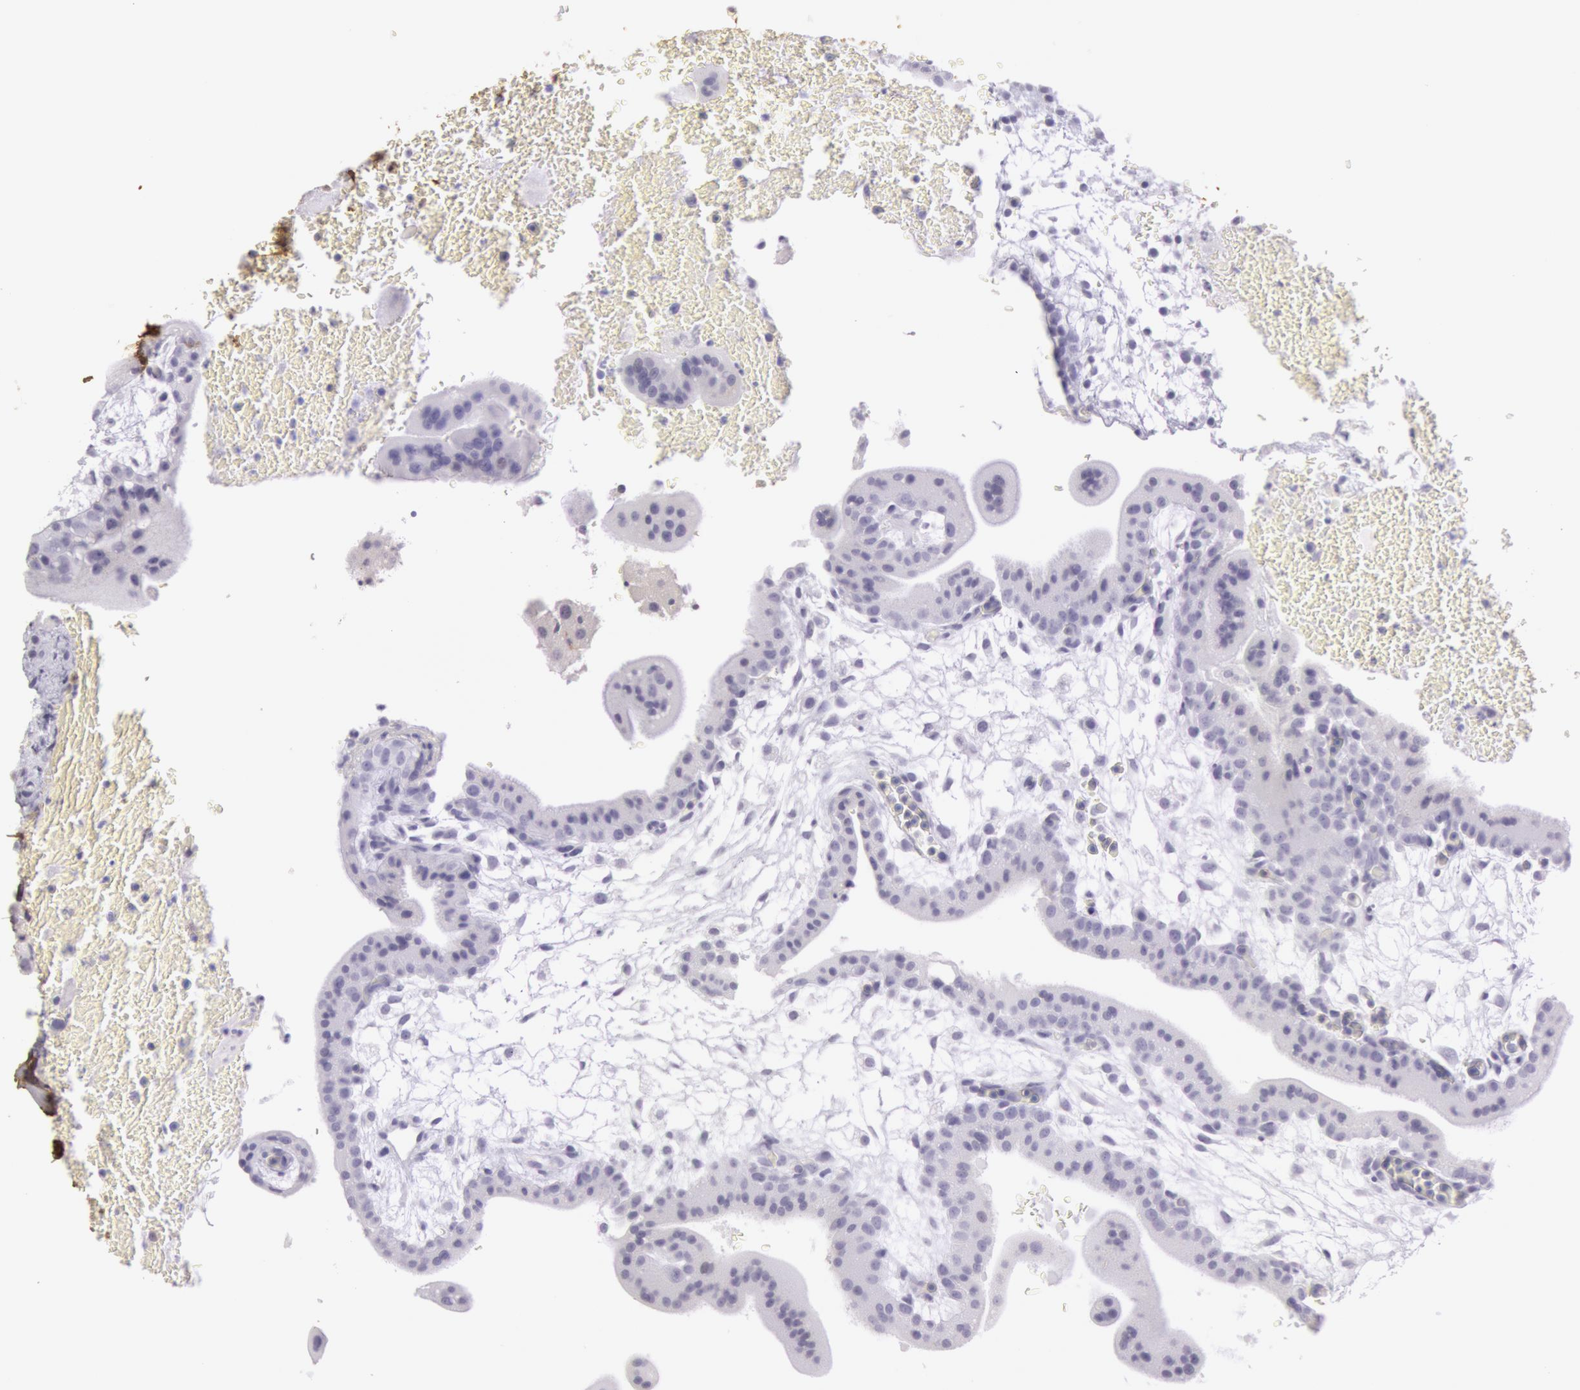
{"staining": {"intensity": "negative", "quantity": "none", "location": "none"}, "tissue": "placenta", "cell_type": "Decidual cells", "image_type": "normal", "snomed": [{"axis": "morphology", "description": "Normal tissue, NOS"}, {"axis": "topography", "description": "Placenta"}], "caption": "This is an immunohistochemistry histopathology image of benign human placenta. There is no staining in decidual cells.", "gene": "CKB", "patient": {"sex": "female", "age": 35}}